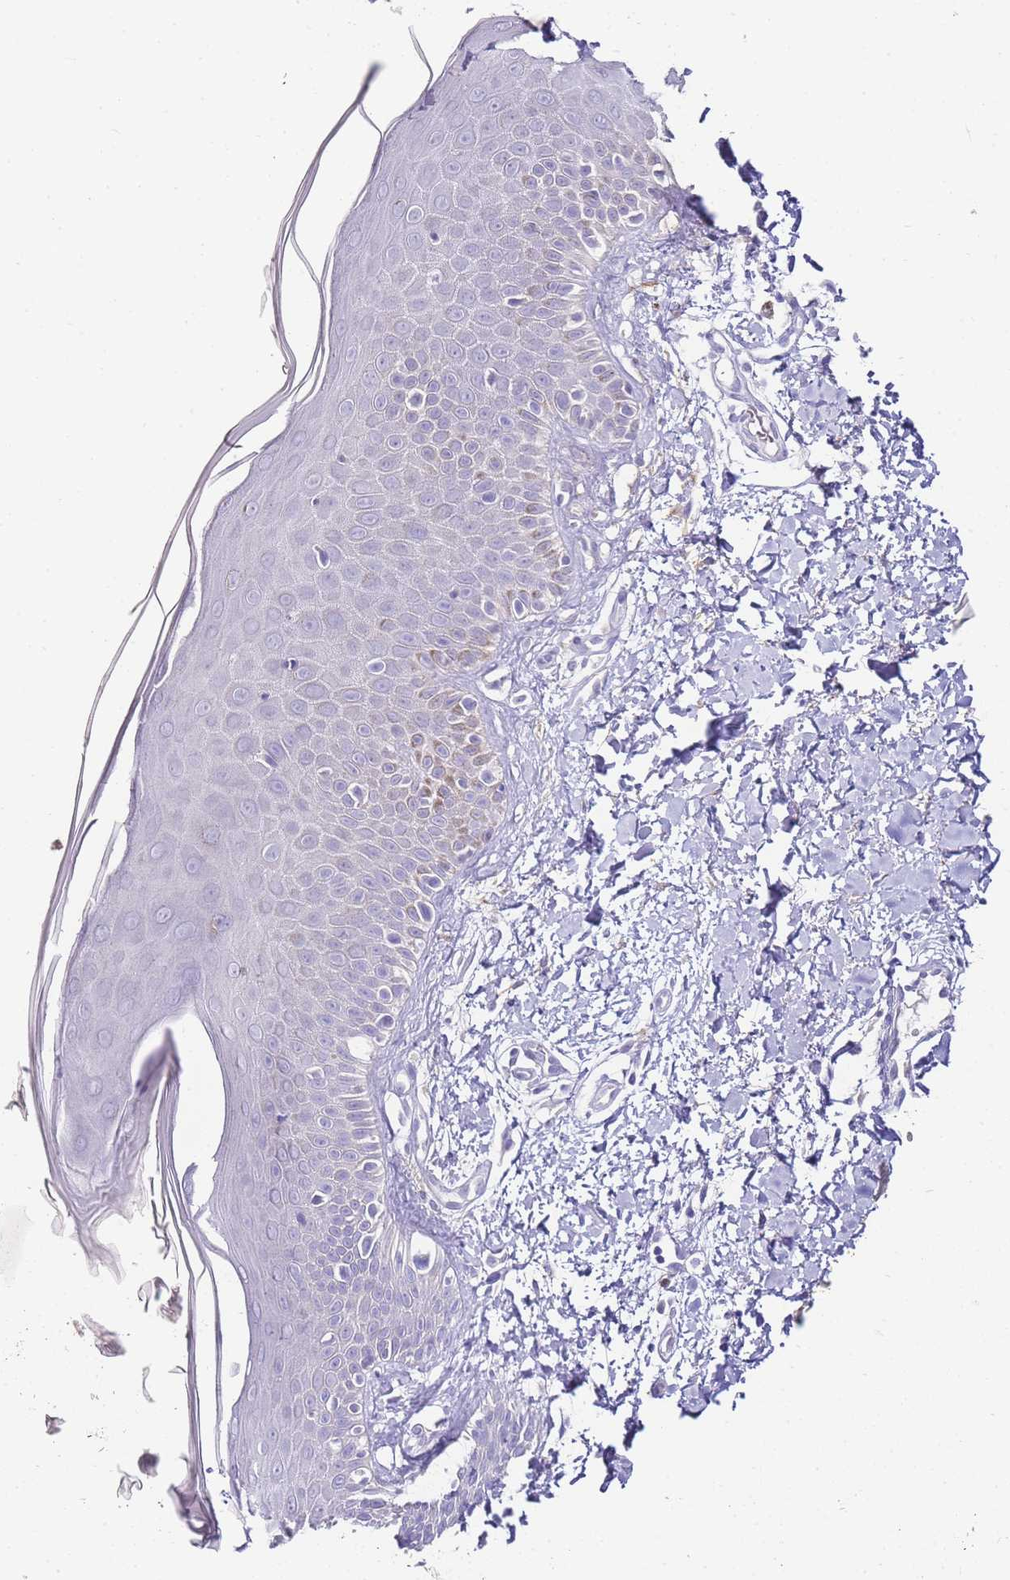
{"staining": {"intensity": "weak", "quantity": ">75%", "location": "cytoplasmic/membranous"}, "tissue": "skin", "cell_type": "Fibroblasts", "image_type": "normal", "snomed": [{"axis": "morphology", "description": "Normal tissue, NOS"}, {"axis": "topography", "description": "Skin"}], "caption": "Weak cytoplasmic/membranous staining for a protein is present in approximately >75% of fibroblasts of normal skin using immunohistochemistry (IHC).", "gene": "DPP4", "patient": {"sex": "male", "age": 52}}